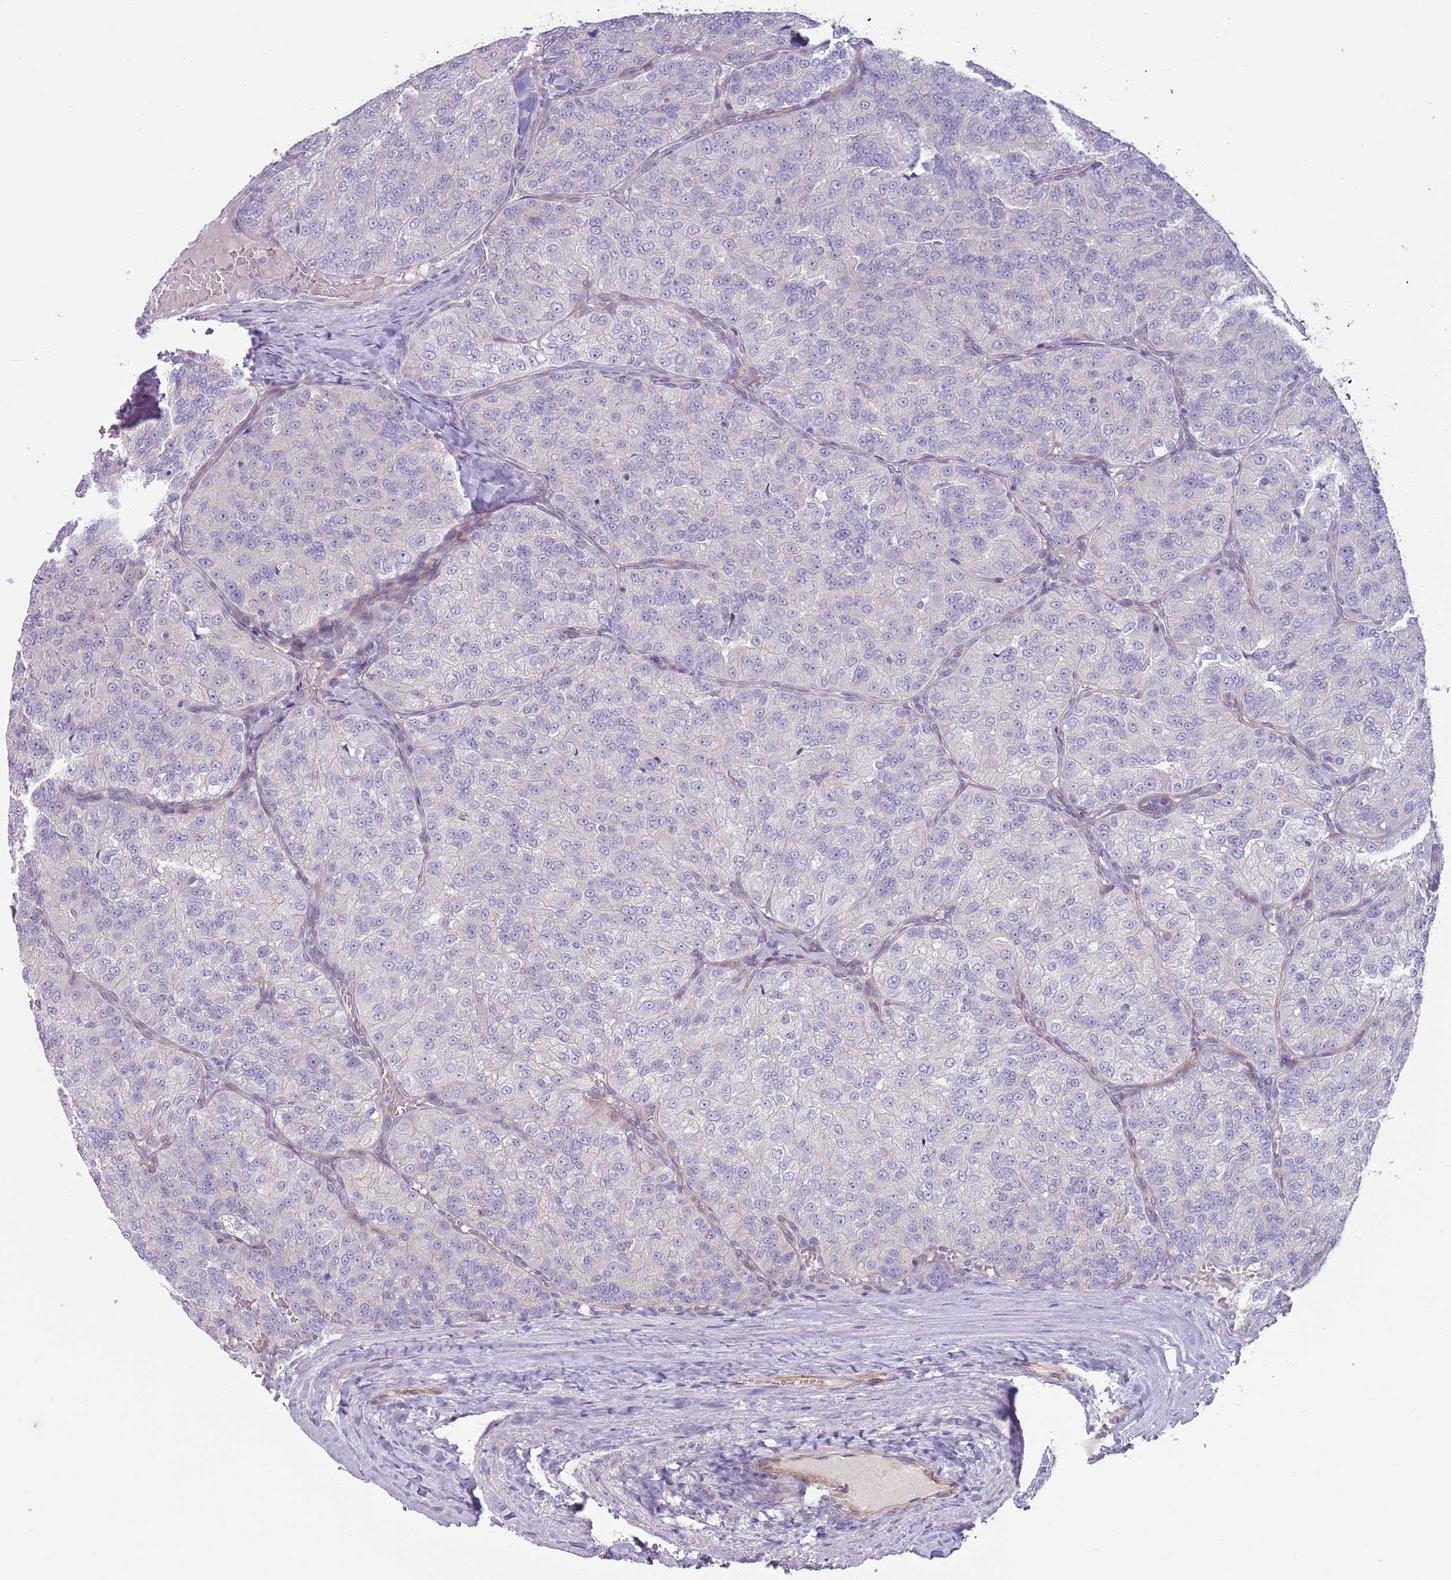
{"staining": {"intensity": "negative", "quantity": "none", "location": "none"}, "tissue": "renal cancer", "cell_type": "Tumor cells", "image_type": "cancer", "snomed": [{"axis": "morphology", "description": "Adenocarcinoma, NOS"}, {"axis": "topography", "description": "Kidney"}], "caption": "The histopathology image reveals no staining of tumor cells in adenocarcinoma (renal).", "gene": "MRO", "patient": {"sex": "female", "age": 63}}